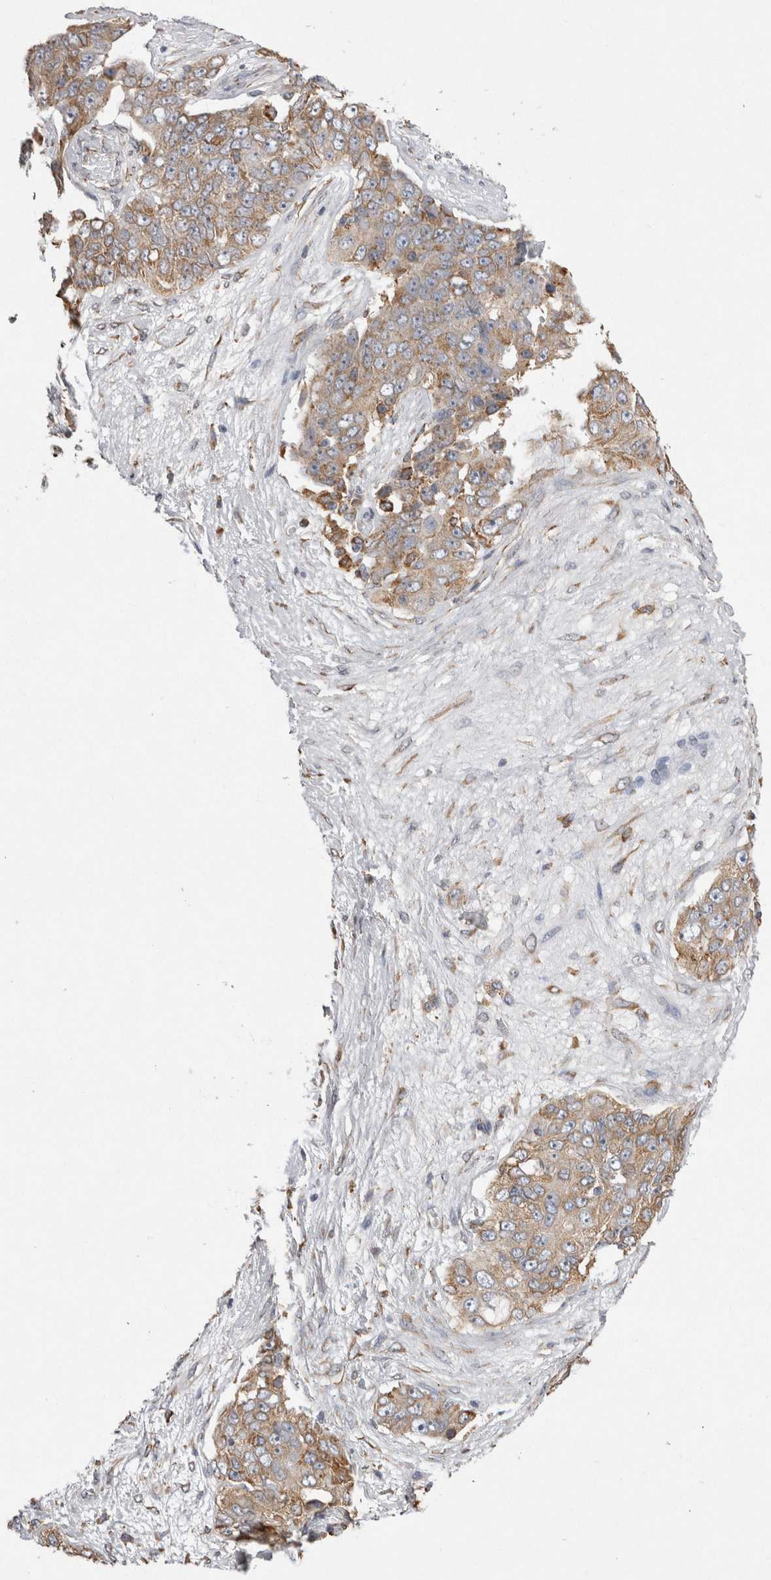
{"staining": {"intensity": "moderate", "quantity": ">75%", "location": "cytoplasmic/membranous"}, "tissue": "ovarian cancer", "cell_type": "Tumor cells", "image_type": "cancer", "snomed": [{"axis": "morphology", "description": "Carcinoma, endometroid"}, {"axis": "topography", "description": "Ovary"}], "caption": "Ovarian endometroid carcinoma tissue demonstrates moderate cytoplasmic/membranous expression in approximately >75% of tumor cells Using DAB (3,3'-diaminobenzidine) (brown) and hematoxylin (blue) stains, captured at high magnification using brightfield microscopy.", "gene": "LRPAP1", "patient": {"sex": "female", "age": 51}}